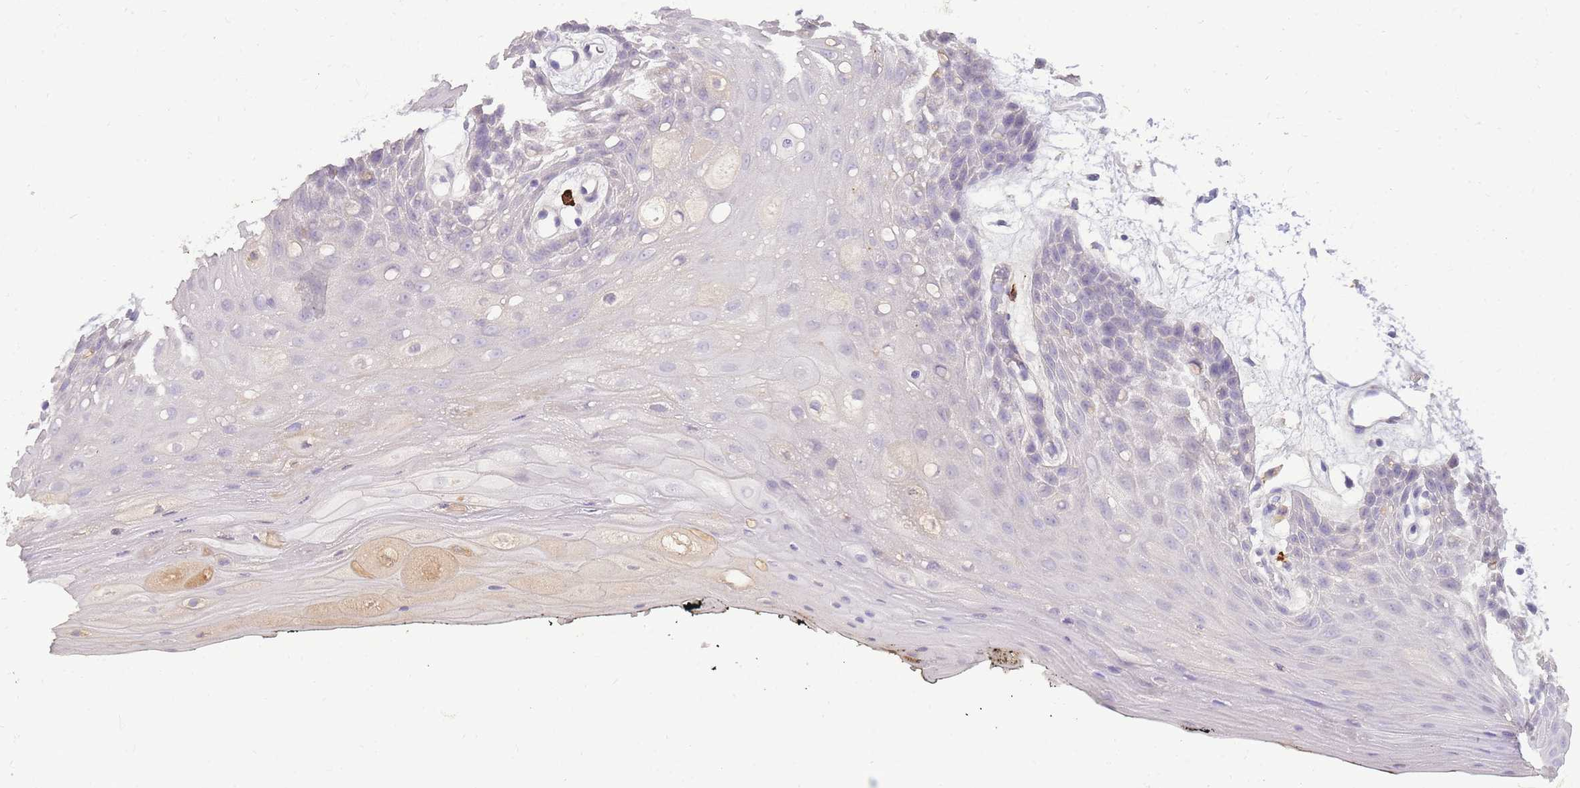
{"staining": {"intensity": "negative", "quantity": "none", "location": "none"}, "tissue": "oral mucosa", "cell_type": "Squamous epithelial cells", "image_type": "normal", "snomed": [{"axis": "morphology", "description": "Normal tissue, NOS"}, {"axis": "topography", "description": "Oral tissue"}, {"axis": "topography", "description": "Tounge, NOS"}], "caption": "IHC micrograph of unremarkable oral mucosa: human oral mucosa stained with DAB reveals no significant protein expression in squamous epithelial cells.", "gene": "TPSD1", "patient": {"sex": "female", "age": 59}}